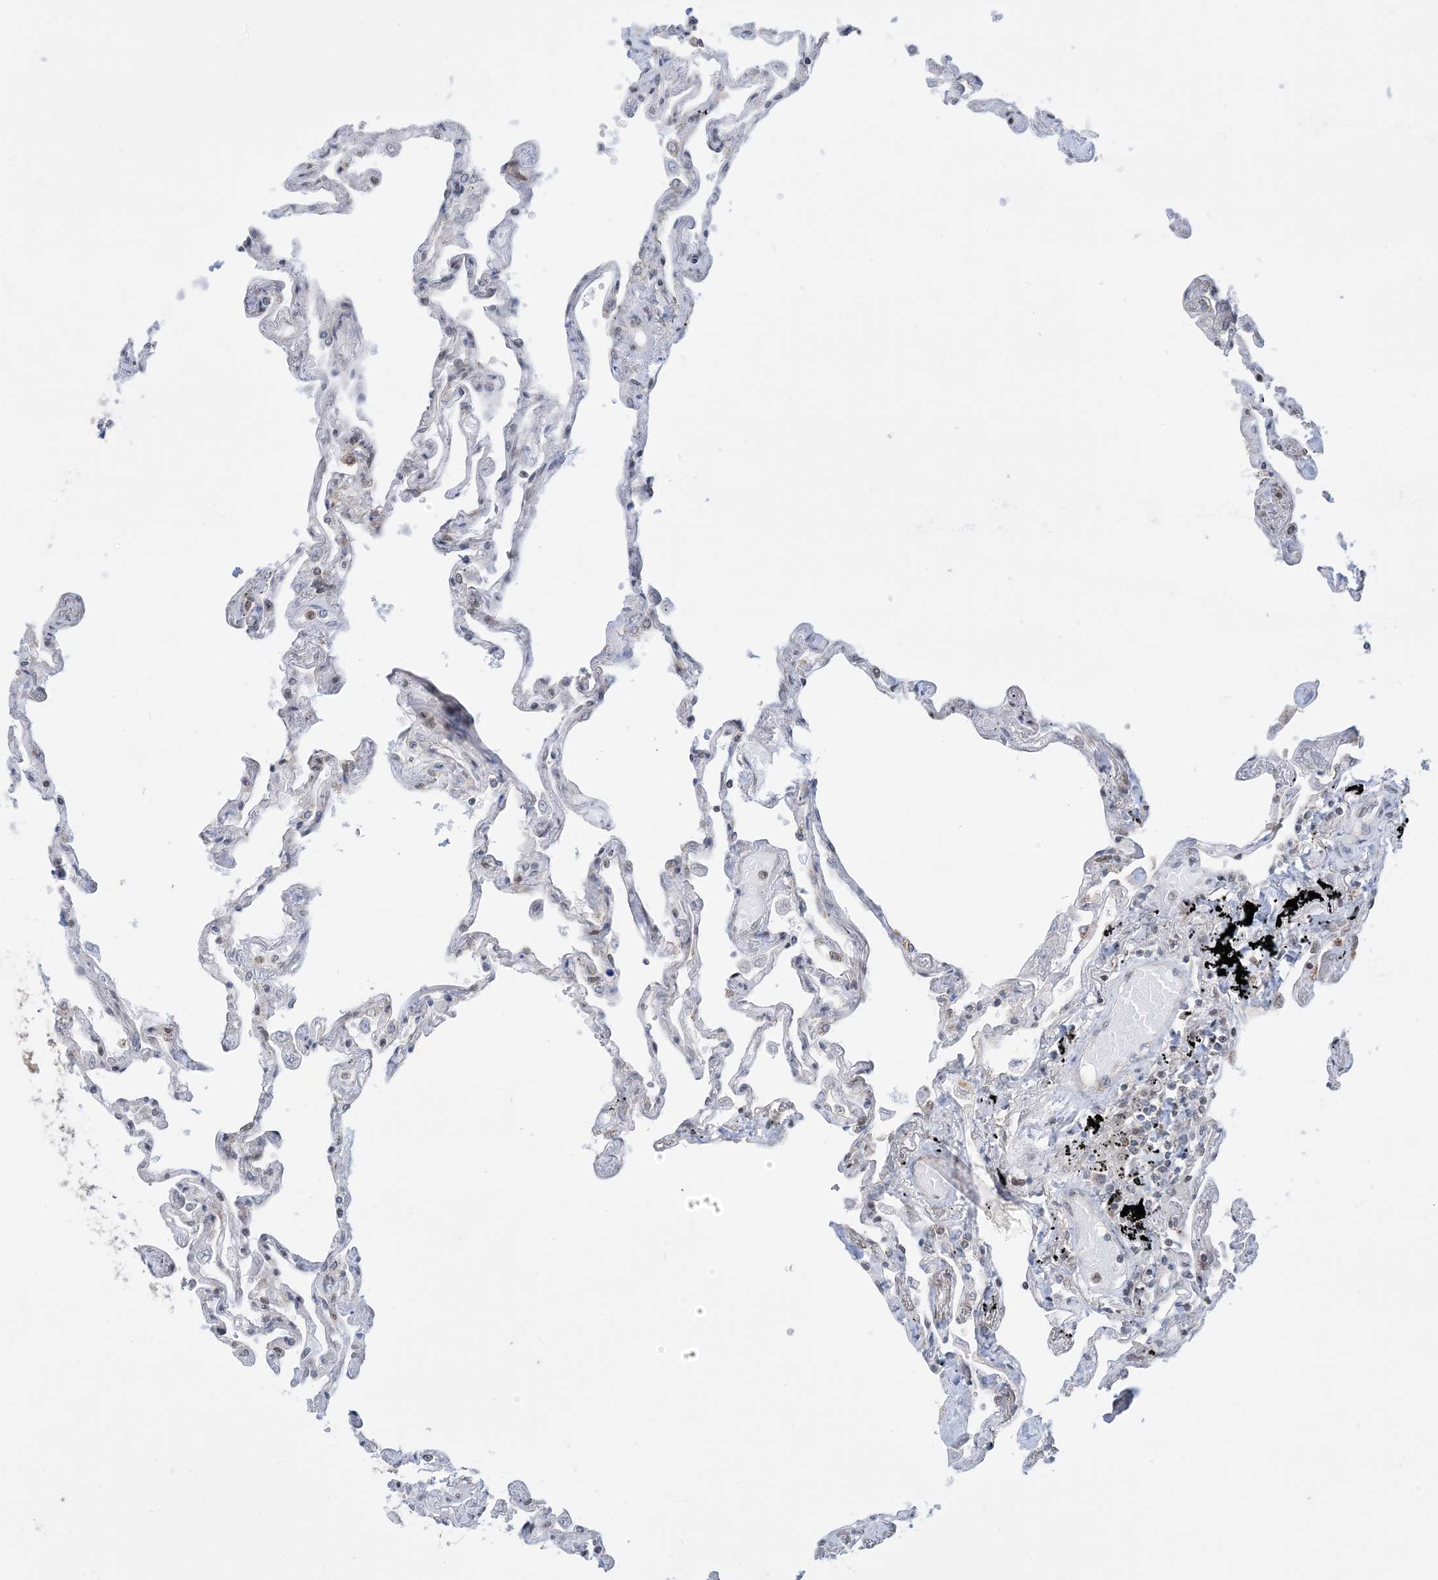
{"staining": {"intensity": "moderate", "quantity": "<25%", "location": "cytoplasmic/membranous,nuclear"}, "tissue": "lung", "cell_type": "Alveolar cells", "image_type": "normal", "snomed": [{"axis": "morphology", "description": "Normal tissue, NOS"}, {"axis": "topography", "description": "Lung"}], "caption": "IHC image of normal lung: human lung stained using immunohistochemistry reveals low levels of moderate protein expression localized specifically in the cytoplasmic/membranous,nuclear of alveolar cells, appearing as a cytoplasmic/membranous,nuclear brown color.", "gene": "CASP4", "patient": {"sex": "female", "age": 67}}